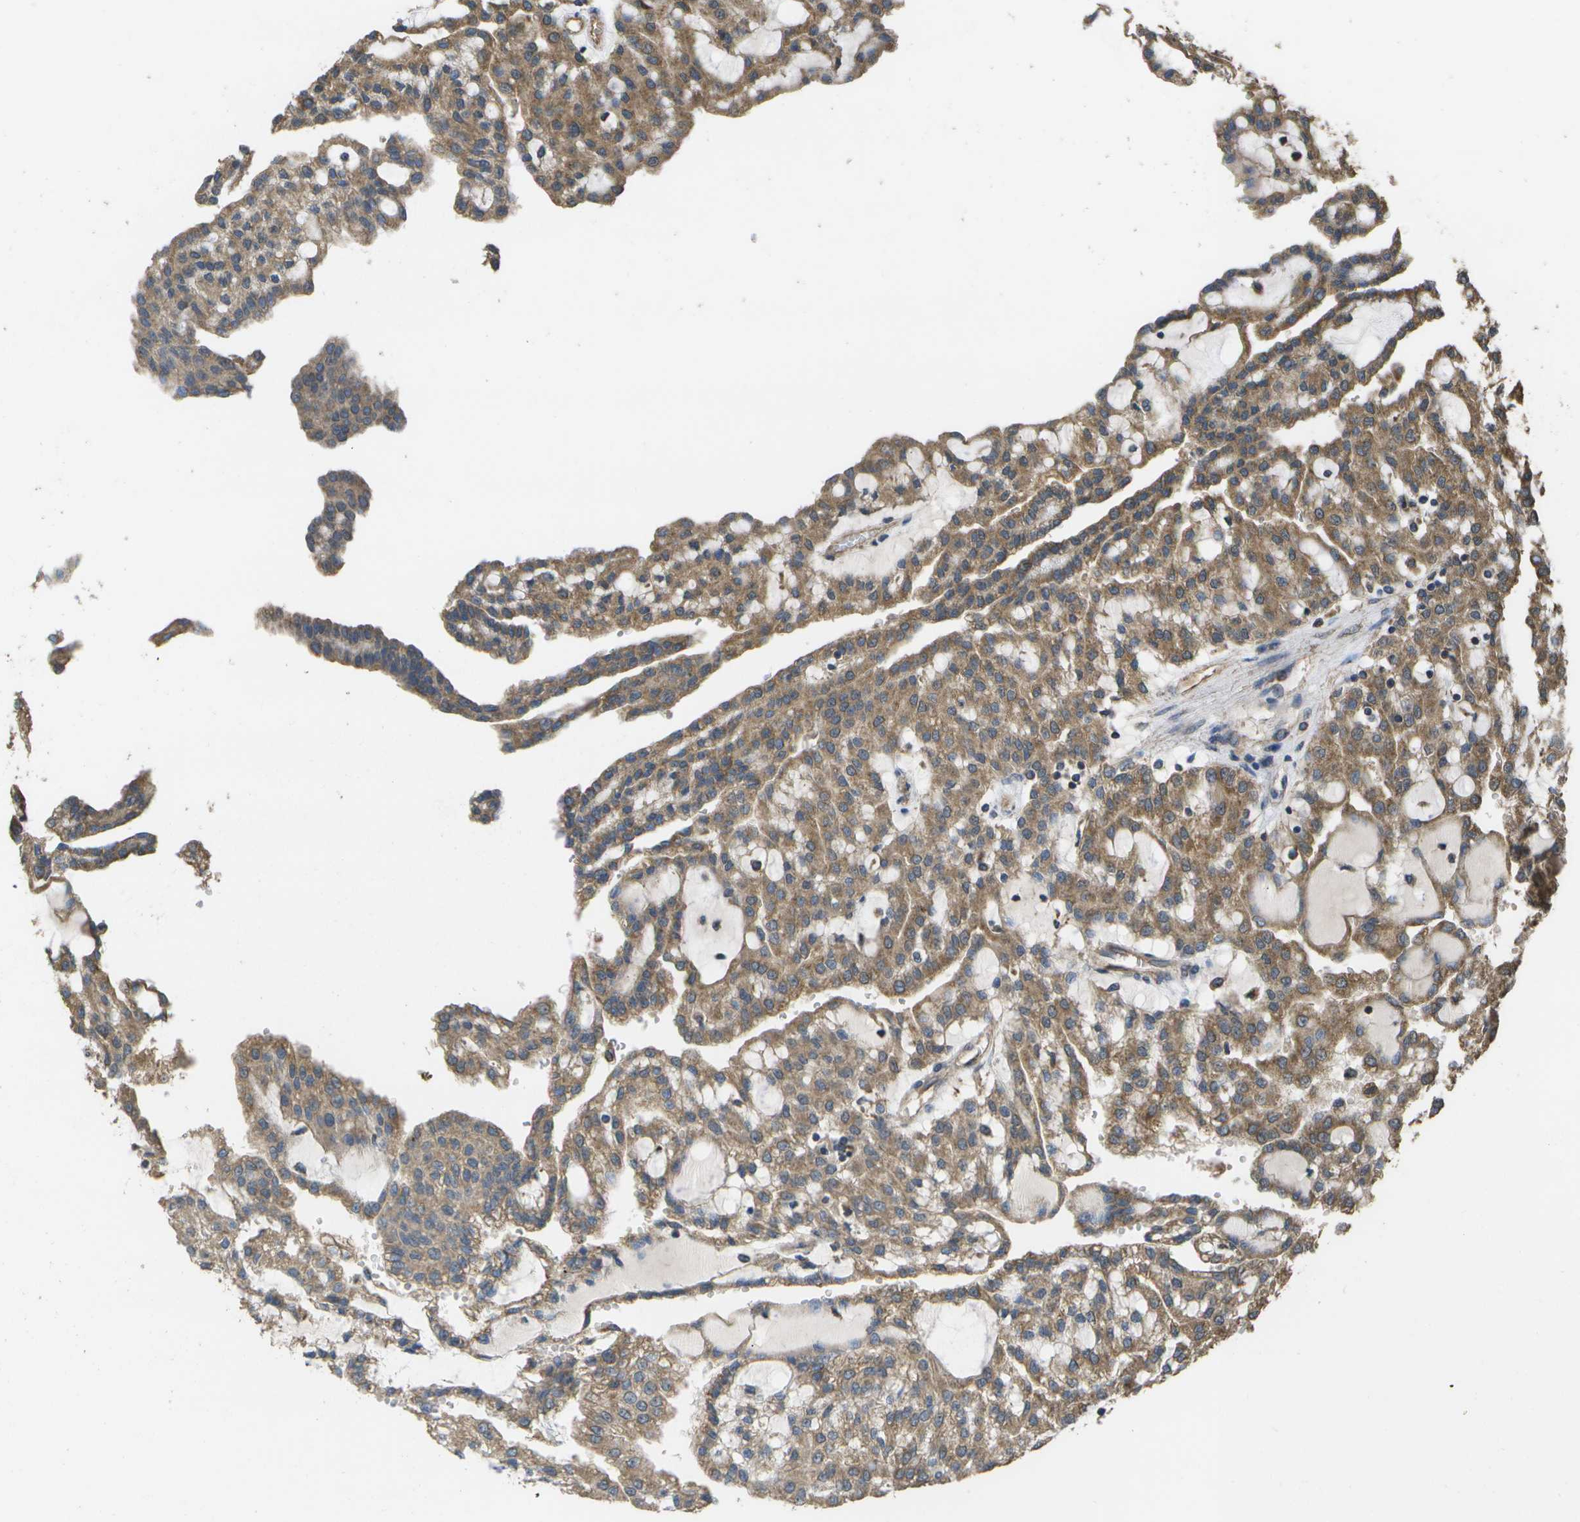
{"staining": {"intensity": "moderate", "quantity": ">75%", "location": "cytoplasmic/membranous"}, "tissue": "renal cancer", "cell_type": "Tumor cells", "image_type": "cancer", "snomed": [{"axis": "morphology", "description": "Adenocarcinoma, NOS"}, {"axis": "topography", "description": "Kidney"}], "caption": "The photomicrograph shows immunohistochemical staining of renal cancer. There is moderate cytoplasmic/membranous expression is present in about >75% of tumor cells. The protein of interest is shown in brown color, while the nuclei are stained blue.", "gene": "SACS", "patient": {"sex": "male", "age": 63}}